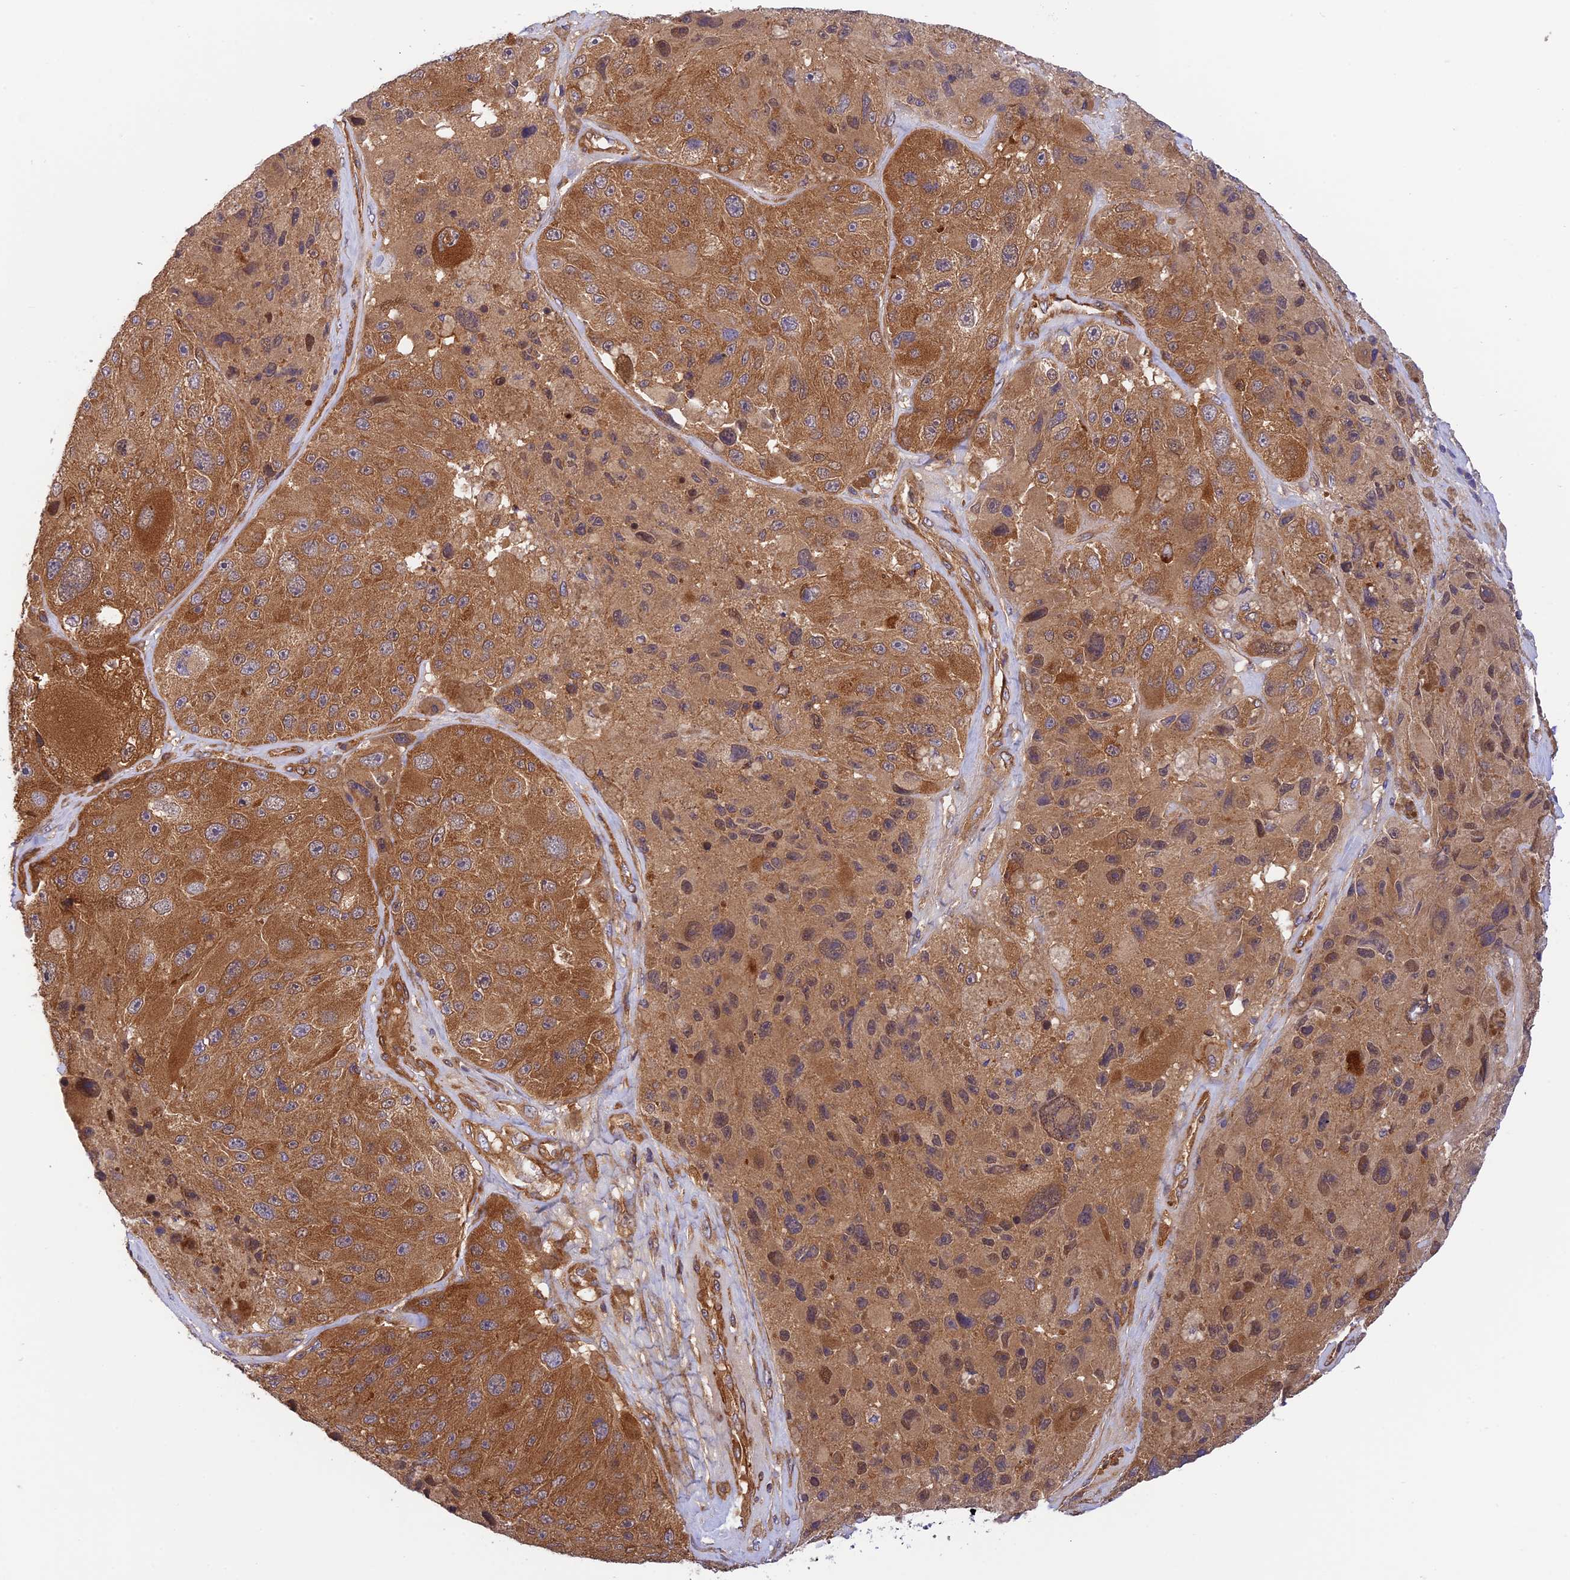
{"staining": {"intensity": "moderate", "quantity": ">75%", "location": "cytoplasmic/membranous"}, "tissue": "melanoma", "cell_type": "Tumor cells", "image_type": "cancer", "snomed": [{"axis": "morphology", "description": "Malignant melanoma, Metastatic site"}, {"axis": "topography", "description": "Lymph node"}], "caption": "DAB (3,3'-diaminobenzidine) immunohistochemical staining of human malignant melanoma (metastatic site) exhibits moderate cytoplasmic/membranous protein positivity in approximately >75% of tumor cells.", "gene": "EVI5L", "patient": {"sex": "male", "age": 62}}